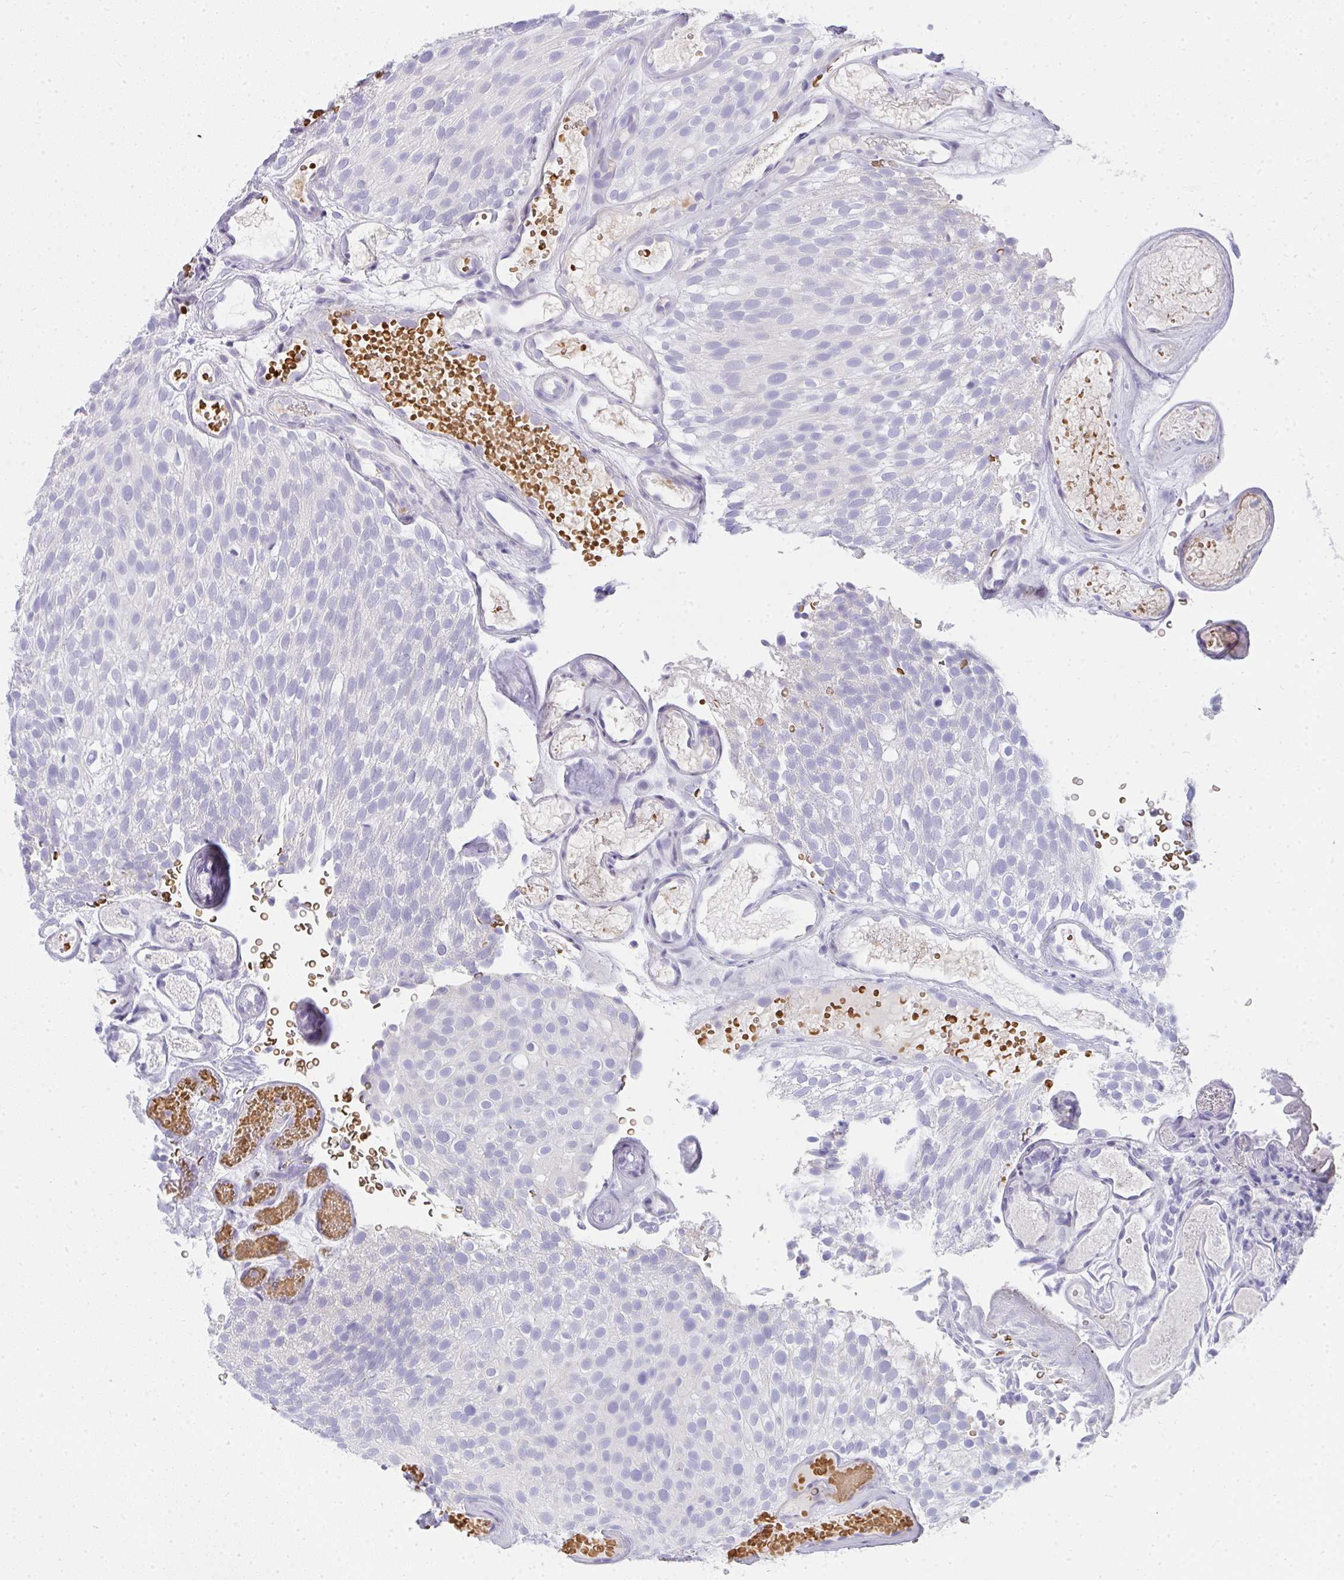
{"staining": {"intensity": "negative", "quantity": "none", "location": "none"}, "tissue": "urothelial cancer", "cell_type": "Tumor cells", "image_type": "cancer", "snomed": [{"axis": "morphology", "description": "Urothelial carcinoma, Low grade"}, {"axis": "topography", "description": "Urinary bladder"}], "caption": "High magnification brightfield microscopy of urothelial carcinoma (low-grade) stained with DAB (3,3'-diaminobenzidine) (brown) and counterstained with hematoxylin (blue): tumor cells show no significant expression. Brightfield microscopy of IHC stained with DAB (3,3'-diaminobenzidine) (brown) and hematoxylin (blue), captured at high magnification.", "gene": "ZNF182", "patient": {"sex": "male", "age": 78}}